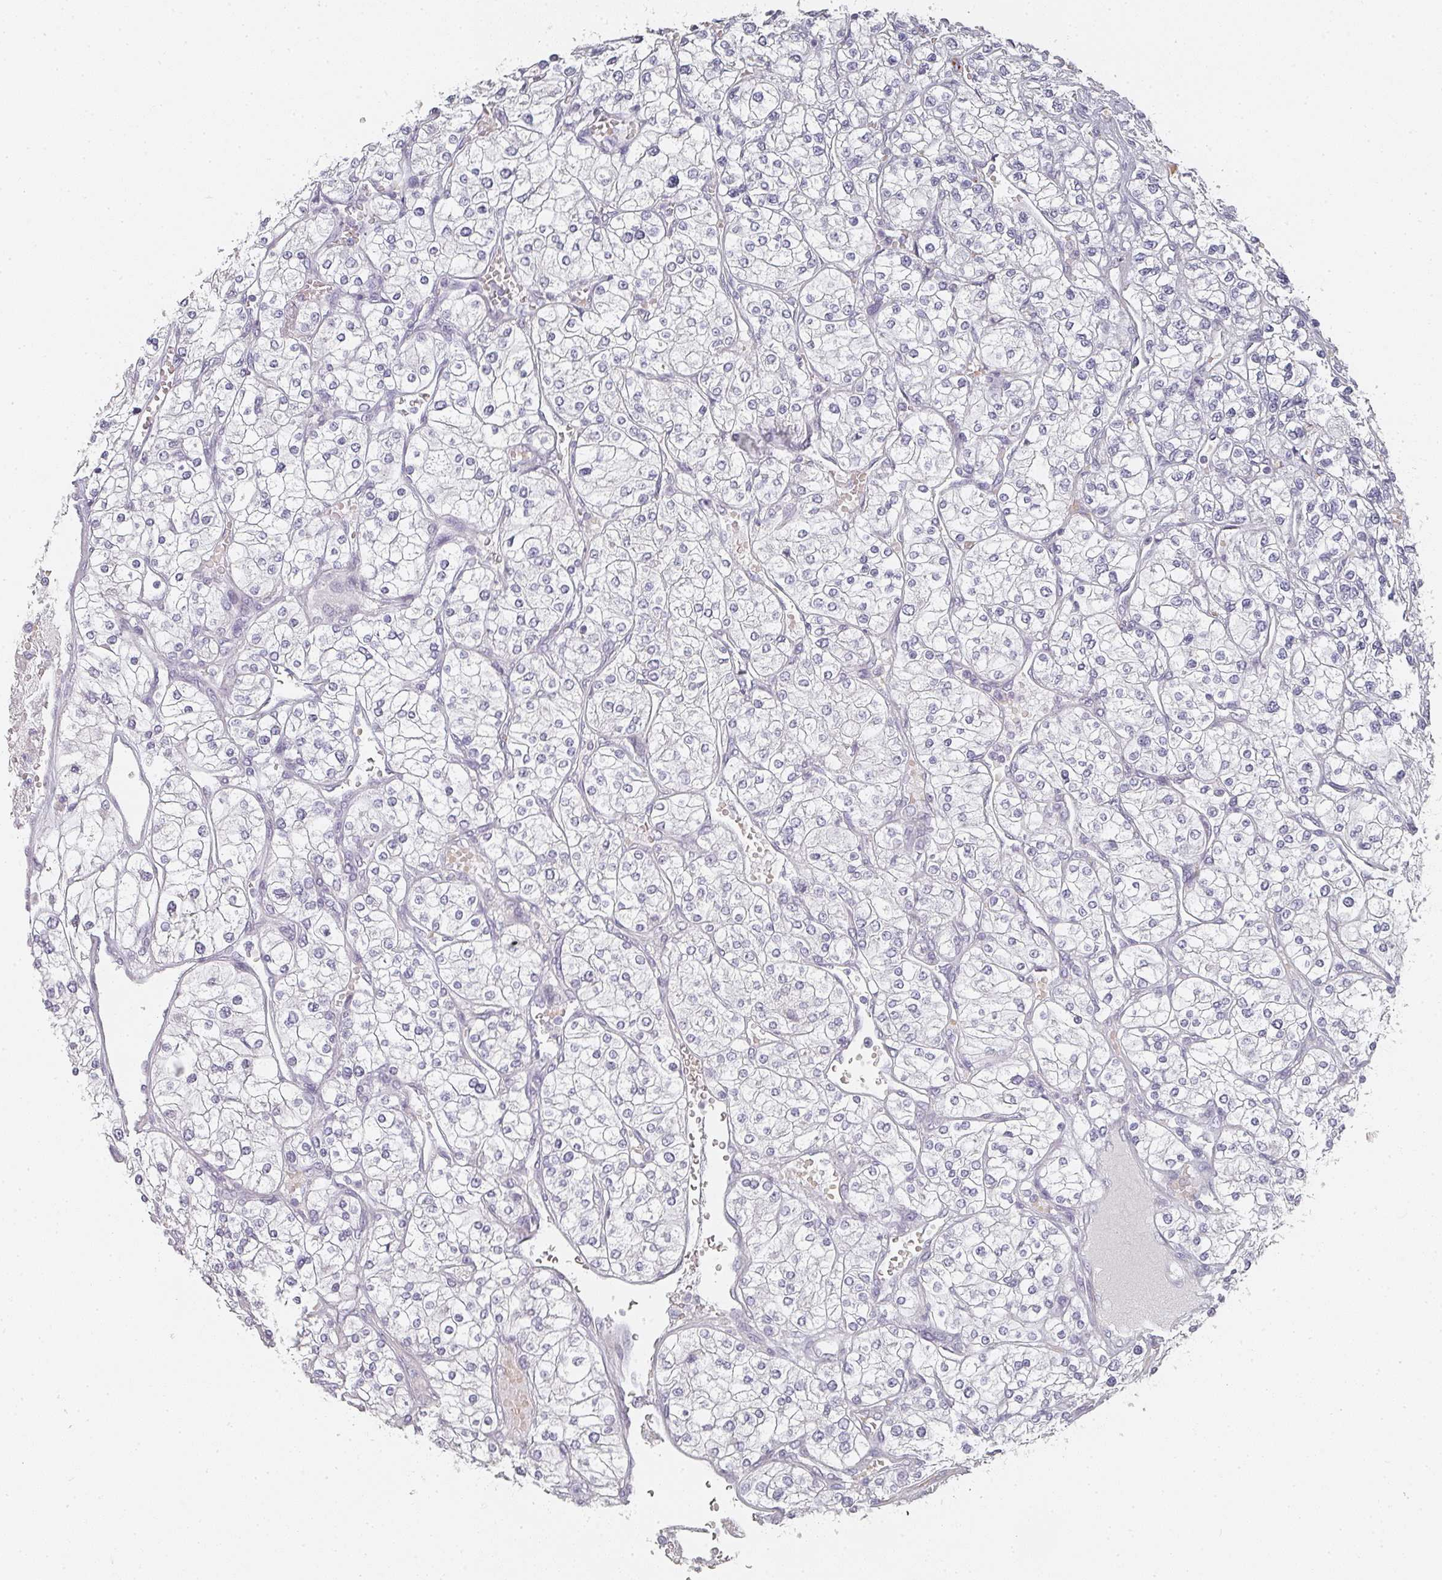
{"staining": {"intensity": "negative", "quantity": "none", "location": "none"}, "tissue": "renal cancer", "cell_type": "Tumor cells", "image_type": "cancer", "snomed": [{"axis": "morphology", "description": "Adenocarcinoma, NOS"}, {"axis": "topography", "description": "Kidney"}], "caption": "Tumor cells are negative for protein expression in human adenocarcinoma (renal).", "gene": "SHISA2", "patient": {"sex": "male", "age": 80}}